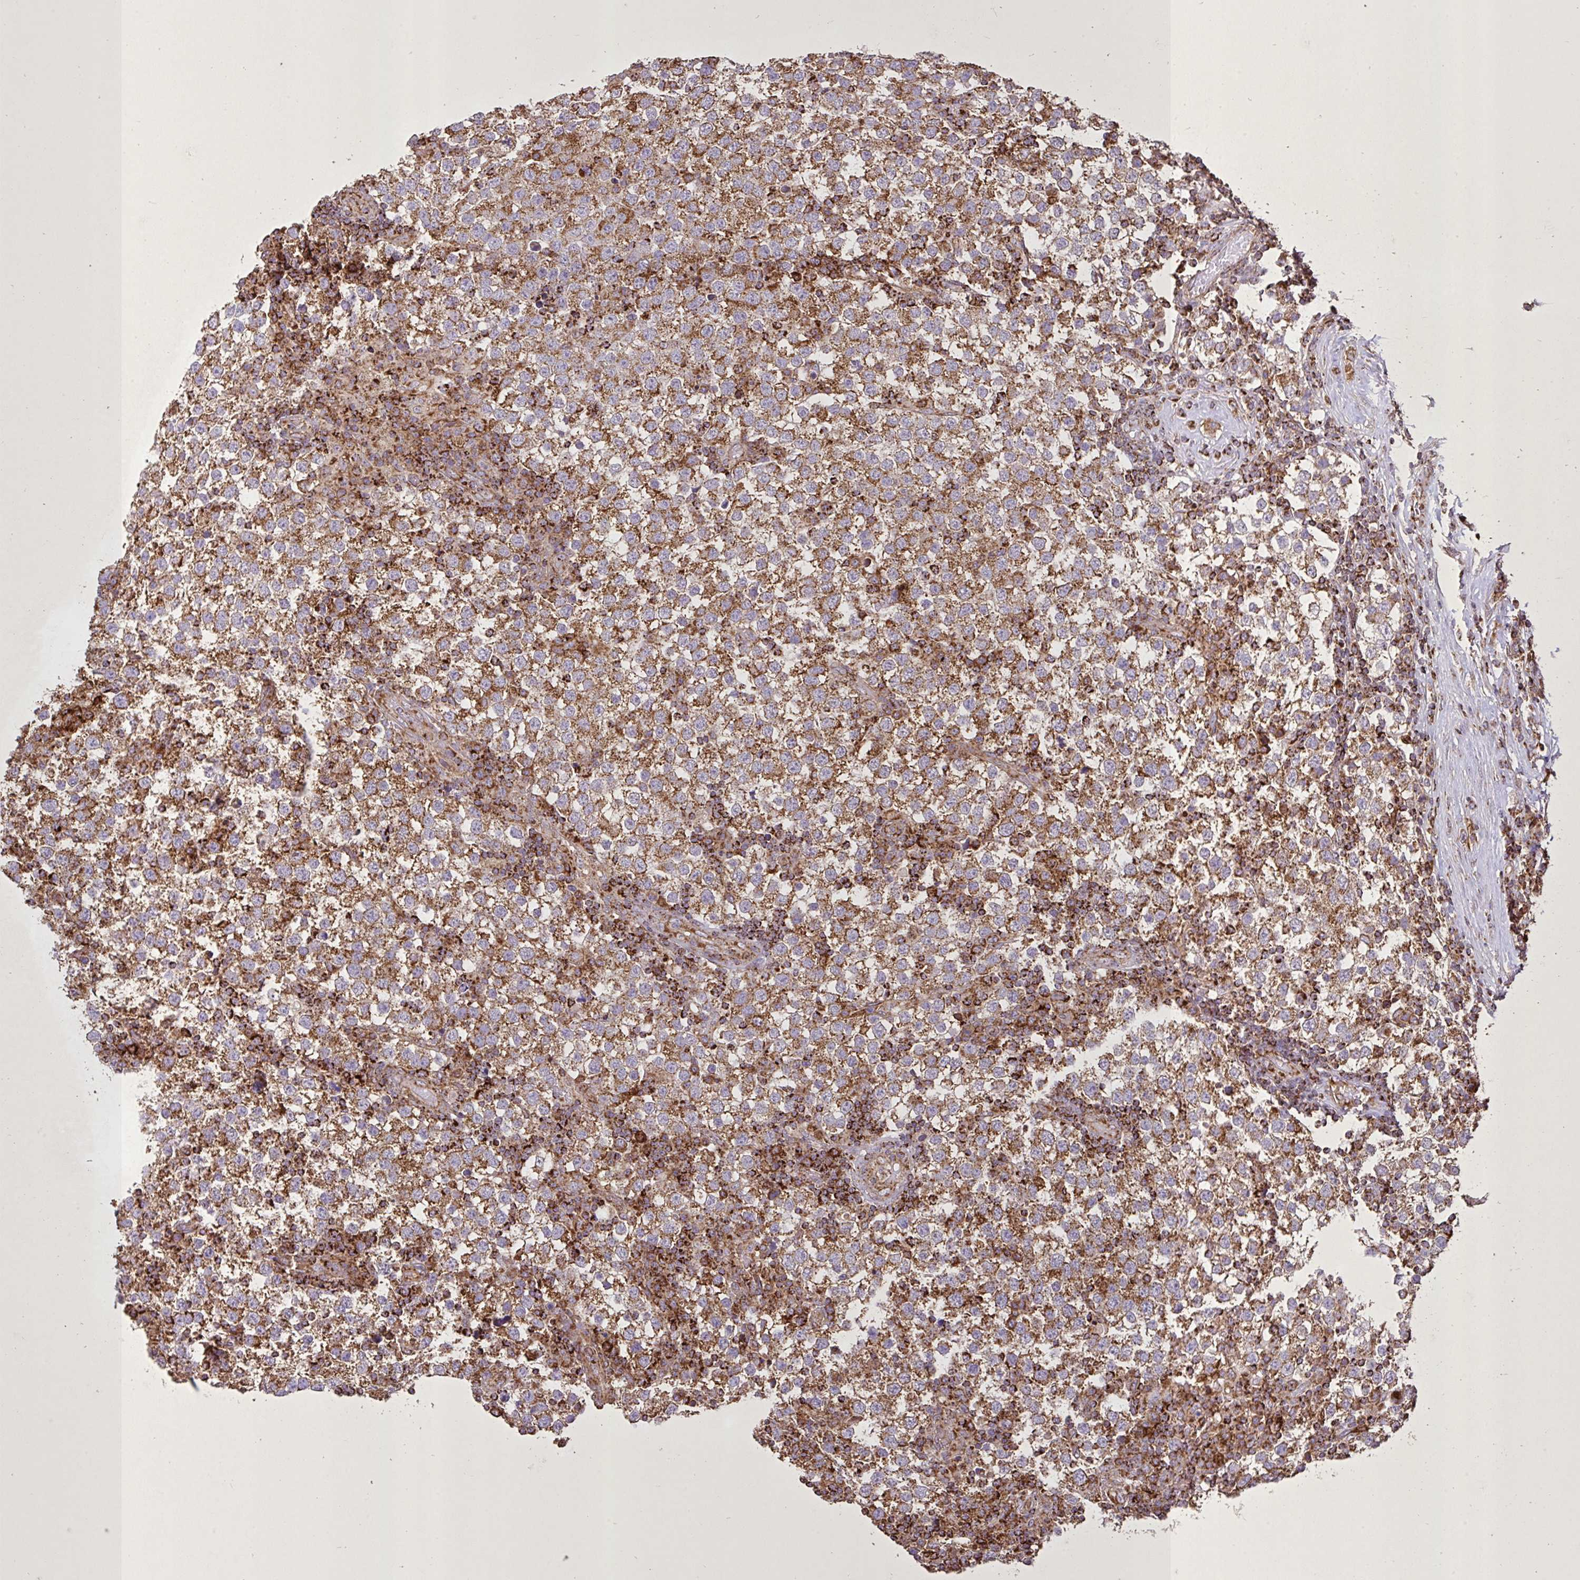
{"staining": {"intensity": "moderate", "quantity": ">75%", "location": "cytoplasmic/membranous"}, "tissue": "testis cancer", "cell_type": "Tumor cells", "image_type": "cancer", "snomed": [{"axis": "morphology", "description": "Seminoma, NOS"}, {"axis": "topography", "description": "Testis"}], "caption": "A photomicrograph showing moderate cytoplasmic/membranous expression in about >75% of tumor cells in testis cancer, as visualized by brown immunohistochemical staining.", "gene": "AGK", "patient": {"sex": "male", "age": 34}}